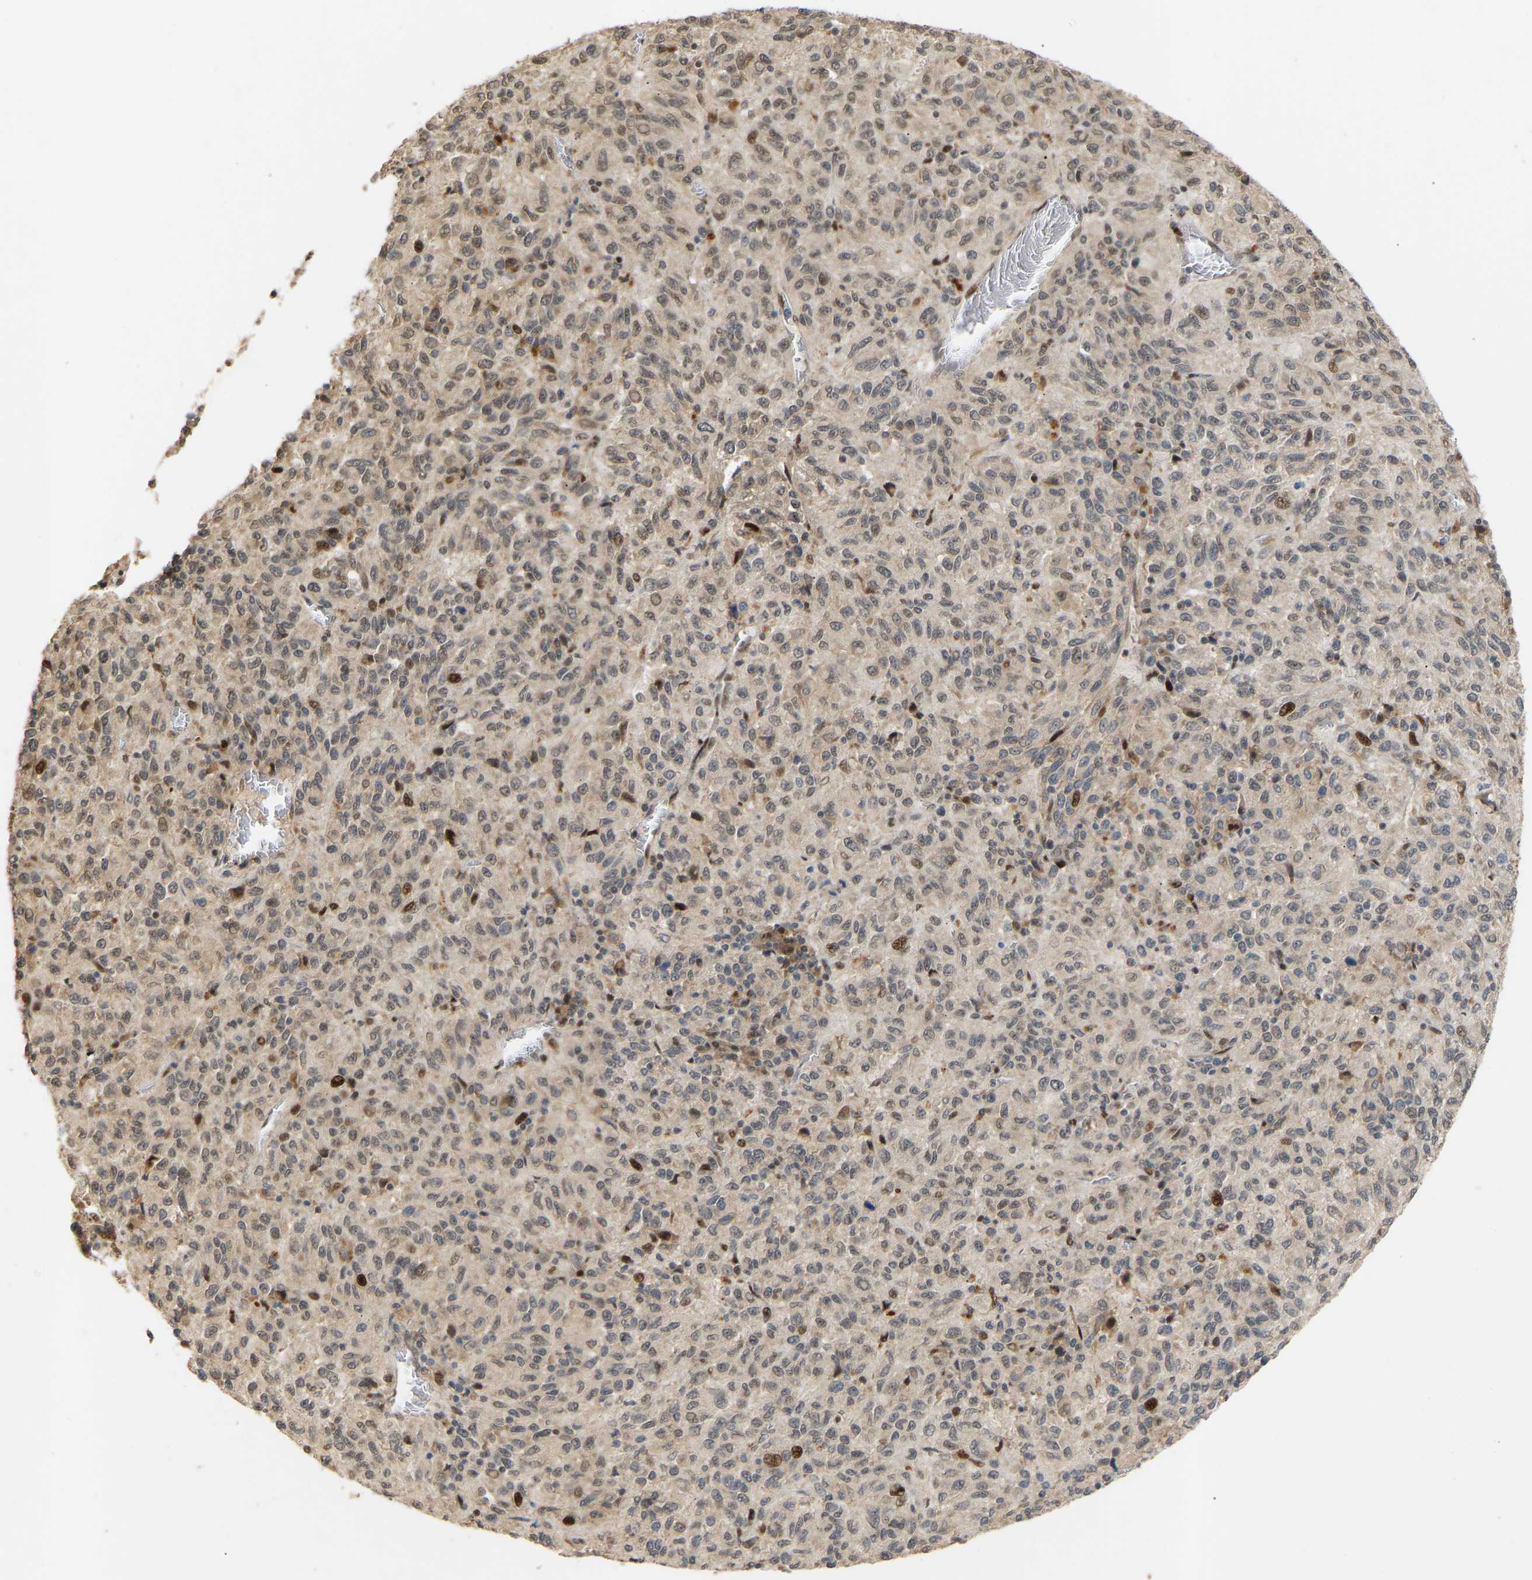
{"staining": {"intensity": "moderate", "quantity": "25%-75%", "location": "cytoplasmic/membranous,nuclear"}, "tissue": "melanoma", "cell_type": "Tumor cells", "image_type": "cancer", "snomed": [{"axis": "morphology", "description": "Malignant melanoma, Metastatic site"}, {"axis": "topography", "description": "Lung"}], "caption": "This is a histology image of immunohistochemistry staining of melanoma, which shows moderate positivity in the cytoplasmic/membranous and nuclear of tumor cells.", "gene": "PTPN4", "patient": {"sex": "male", "age": 64}}